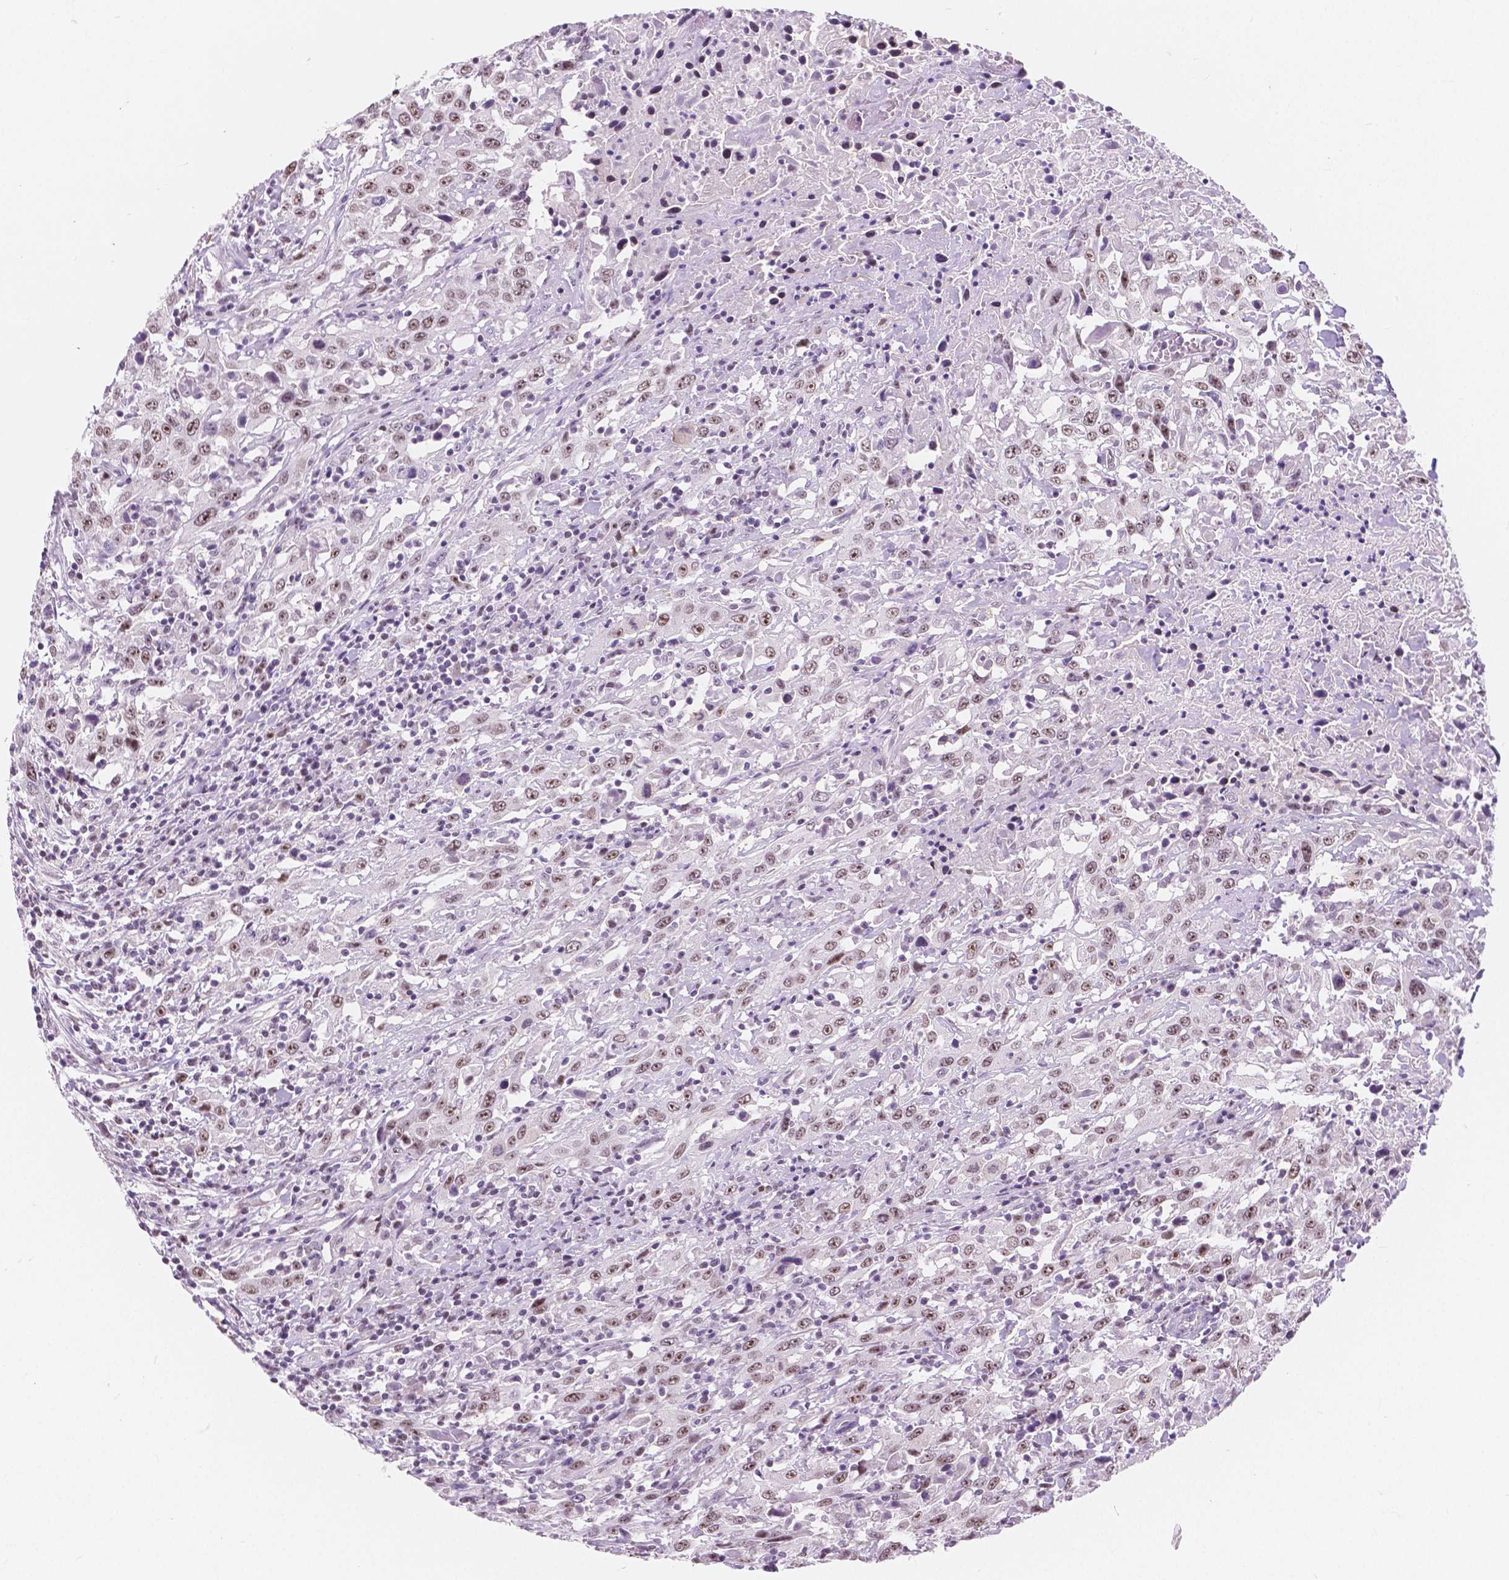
{"staining": {"intensity": "moderate", "quantity": "25%-75%", "location": "nuclear"}, "tissue": "urothelial cancer", "cell_type": "Tumor cells", "image_type": "cancer", "snomed": [{"axis": "morphology", "description": "Urothelial carcinoma, High grade"}, {"axis": "topography", "description": "Urinary bladder"}], "caption": "Urothelial cancer tissue reveals moderate nuclear expression in approximately 25%-75% of tumor cells, visualized by immunohistochemistry.", "gene": "NOLC1", "patient": {"sex": "male", "age": 61}}